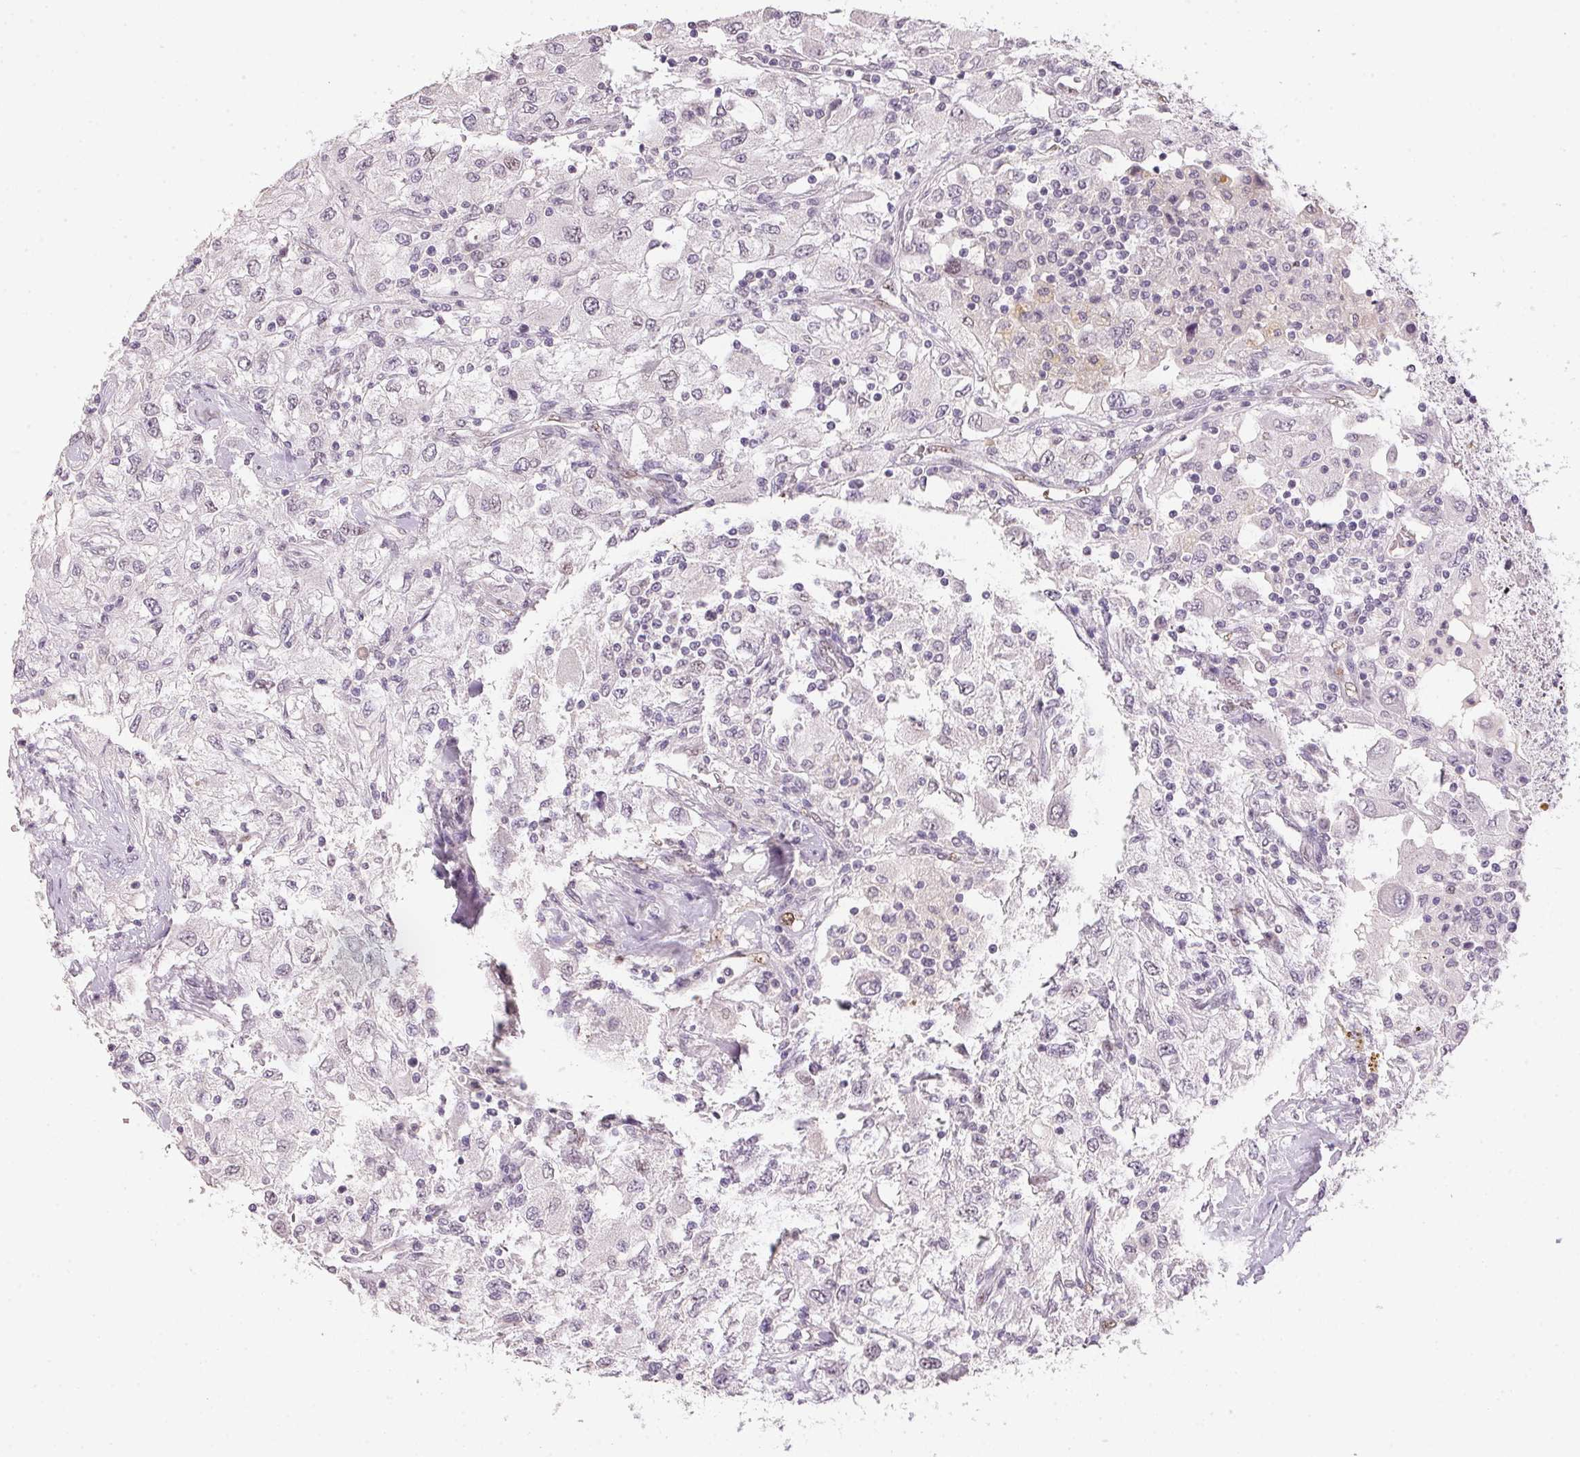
{"staining": {"intensity": "negative", "quantity": "none", "location": "none"}, "tissue": "renal cancer", "cell_type": "Tumor cells", "image_type": "cancer", "snomed": [{"axis": "morphology", "description": "Adenocarcinoma, NOS"}, {"axis": "topography", "description": "Kidney"}], "caption": "The IHC histopathology image has no significant positivity in tumor cells of renal adenocarcinoma tissue.", "gene": "POLR3G", "patient": {"sex": "female", "age": 67}}